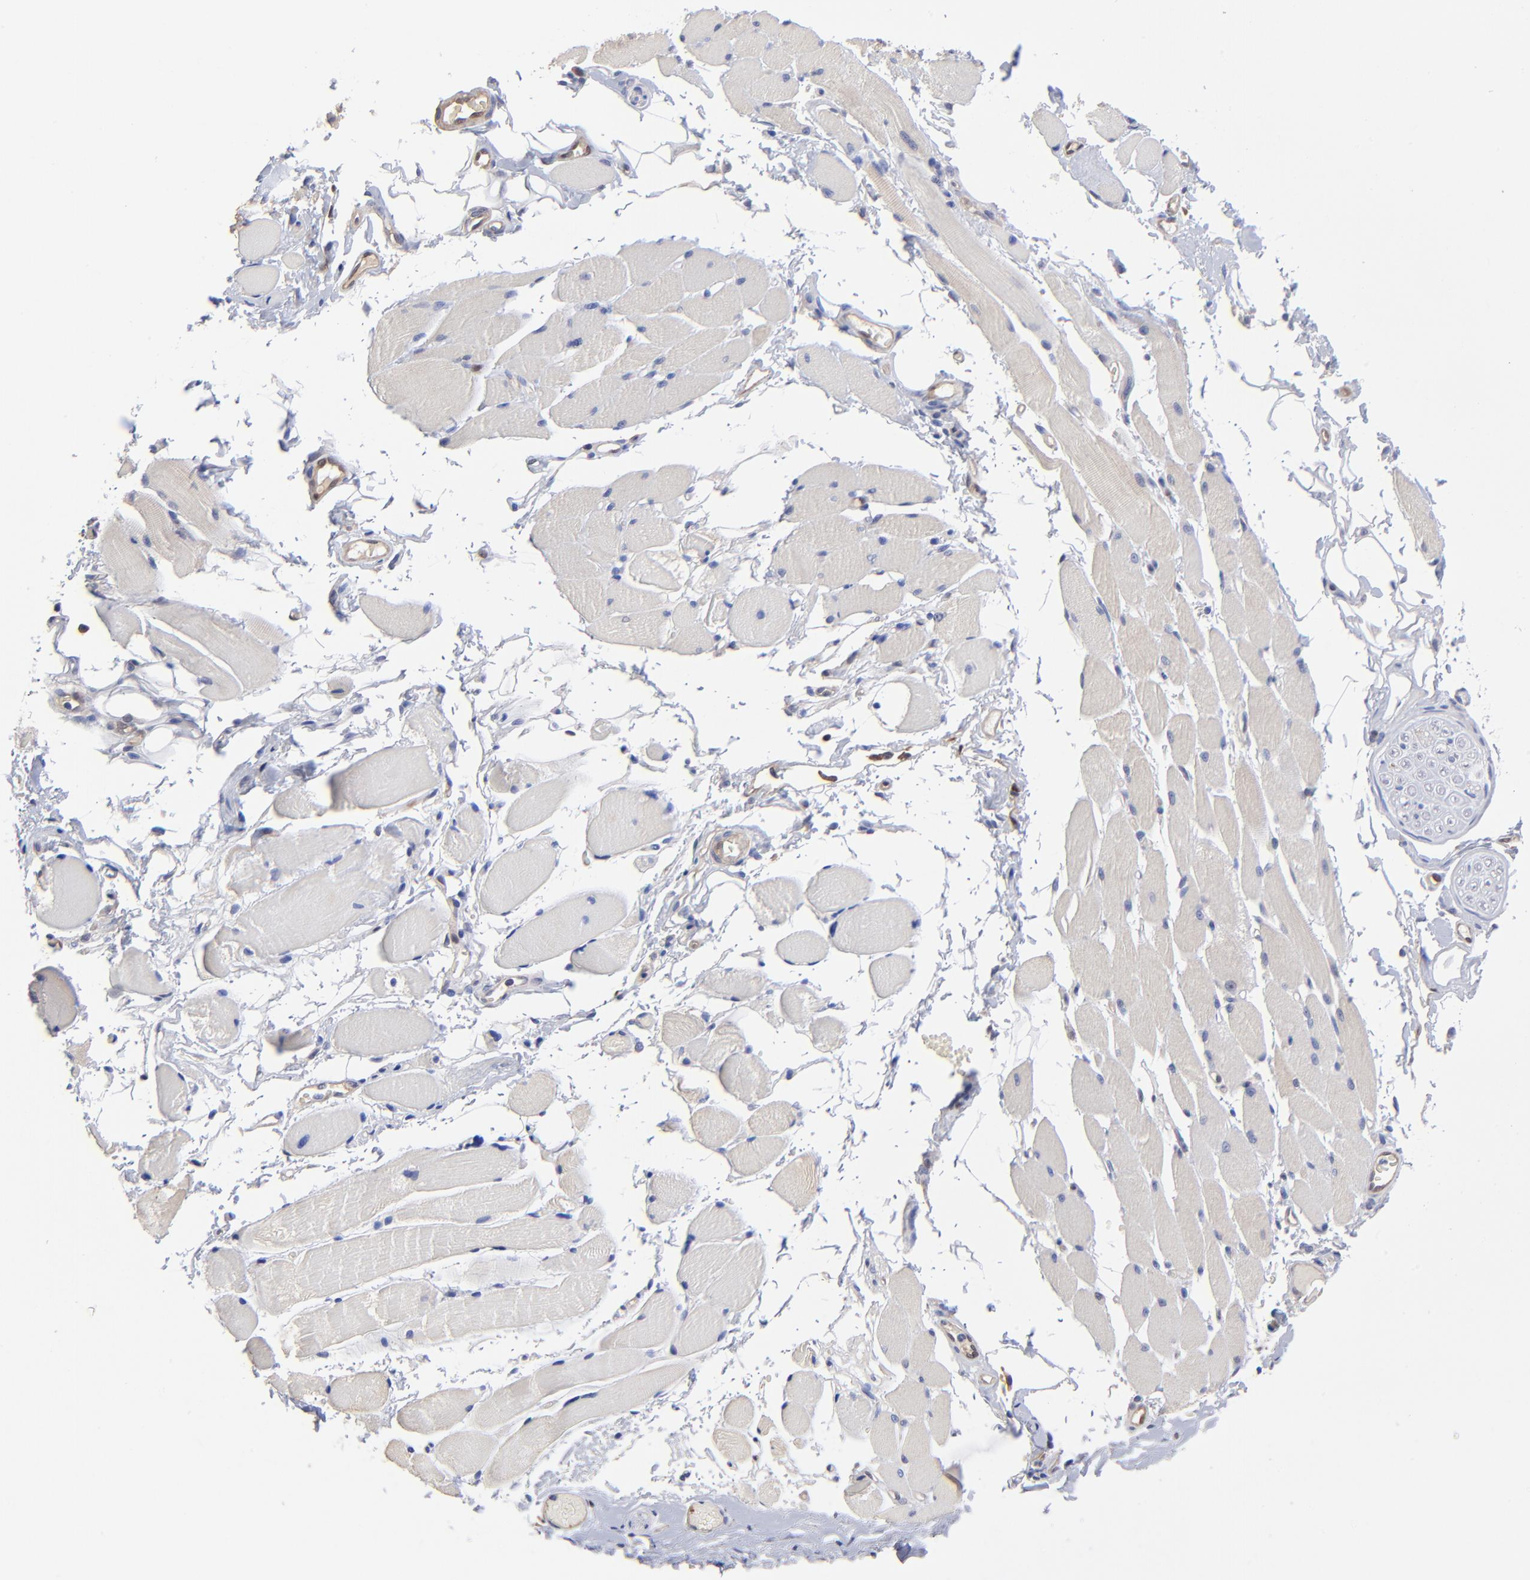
{"staining": {"intensity": "negative", "quantity": "none", "location": "none"}, "tissue": "adipose tissue", "cell_type": "Adipocytes", "image_type": "normal", "snomed": [{"axis": "morphology", "description": "Normal tissue, NOS"}, {"axis": "morphology", "description": "Squamous cell carcinoma, NOS"}, {"axis": "topography", "description": "Skeletal muscle"}, {"axis": "topography", "description": "Soft tissue"}, {"axis": "topography", "description": "Oral tissue"}], "caption": "This histopathology image is of unremarkable adipose tissue stained with immunohistochemistry (IHC) to label a protein in brown with the nuclei are counter-stained blue. There is no positivity in adipocytes.", "gene": "DCTPP1", "patient": {"sex": "male", "age": 54}}